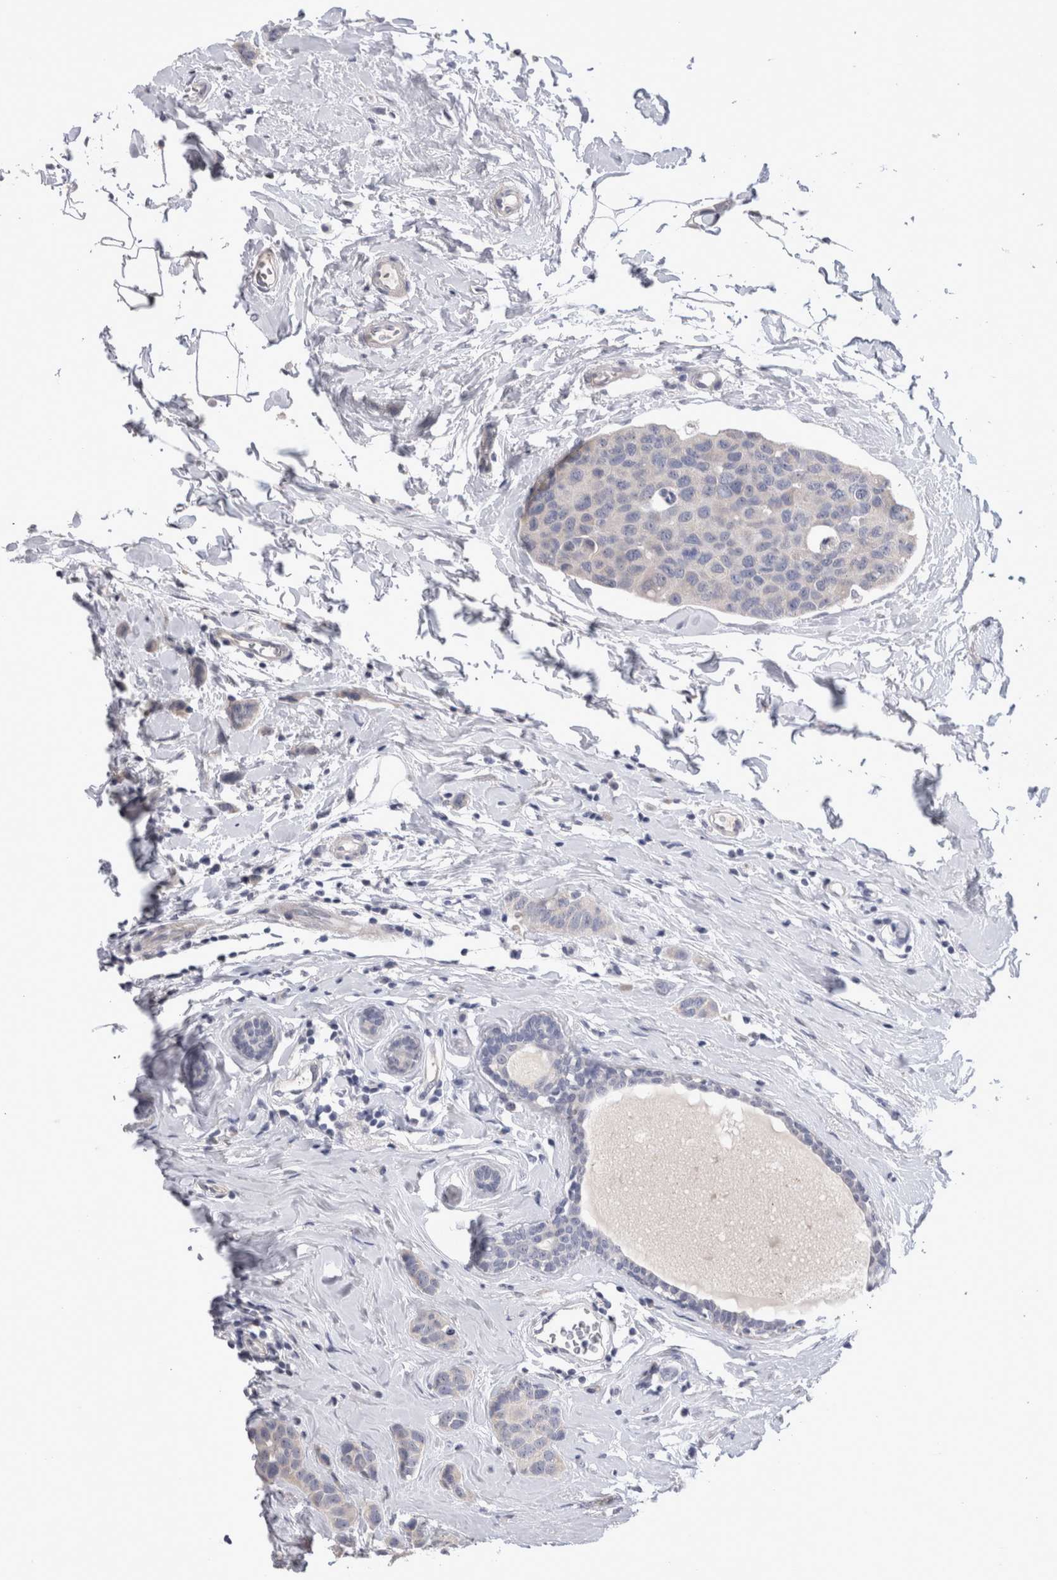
{"staining": {"intensity": "negative", "quantity": "none", "location": "none"}, "tissue": "breast cancer", "cell_type": "Tumor cells", "image_type": "cancer", "snomed": [{"axis": "morphology", "description": "Normal tissue, NOS"}, {"axis": "morphology", "description": "Duct carcinoma"}, {"axis": "topography", "description": "Breast"}], "caption": "Photomicrograph shows no significant protein positivity in tumor cells of breast intraductal carcinoma.", "gene": "CRYBG1", "patient": {"sex": "female", "age": 50}}